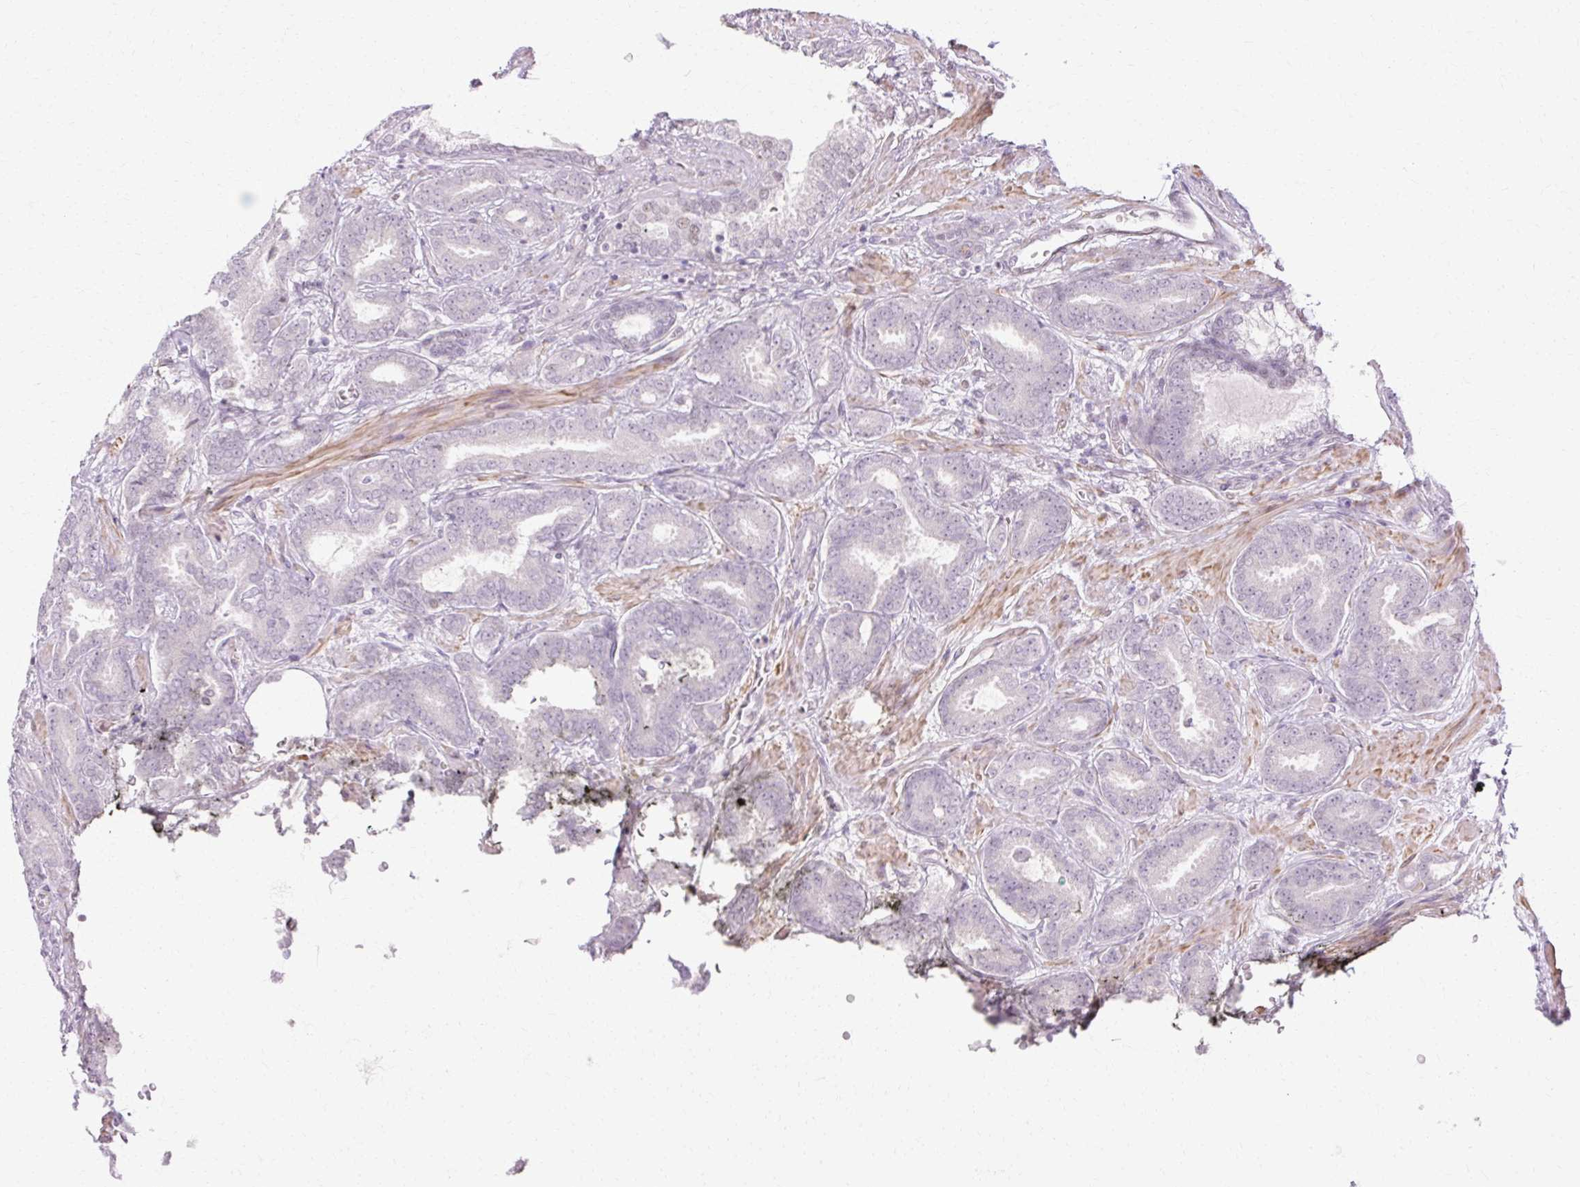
{"staining": {"intensity": "negative", "quantity": "none", "location": "none"}, "tissue": "prostate cancer", "cell_type": "Tumor cells", "image_type": "cancer", "snomed": [{"axis": "morphology", "description": "Adenocarcinoma, Low grade"}, {"axis": "topography", "description": "Prostate and seminal vesicle, NOS"}], "caption": "Immunohistochemistry of human prostate adenocarcinoma (low-grade) reveals no expression in tumor cells.", "gene": "C3orf49", "patient": {"sex": "male", "age": 61}}